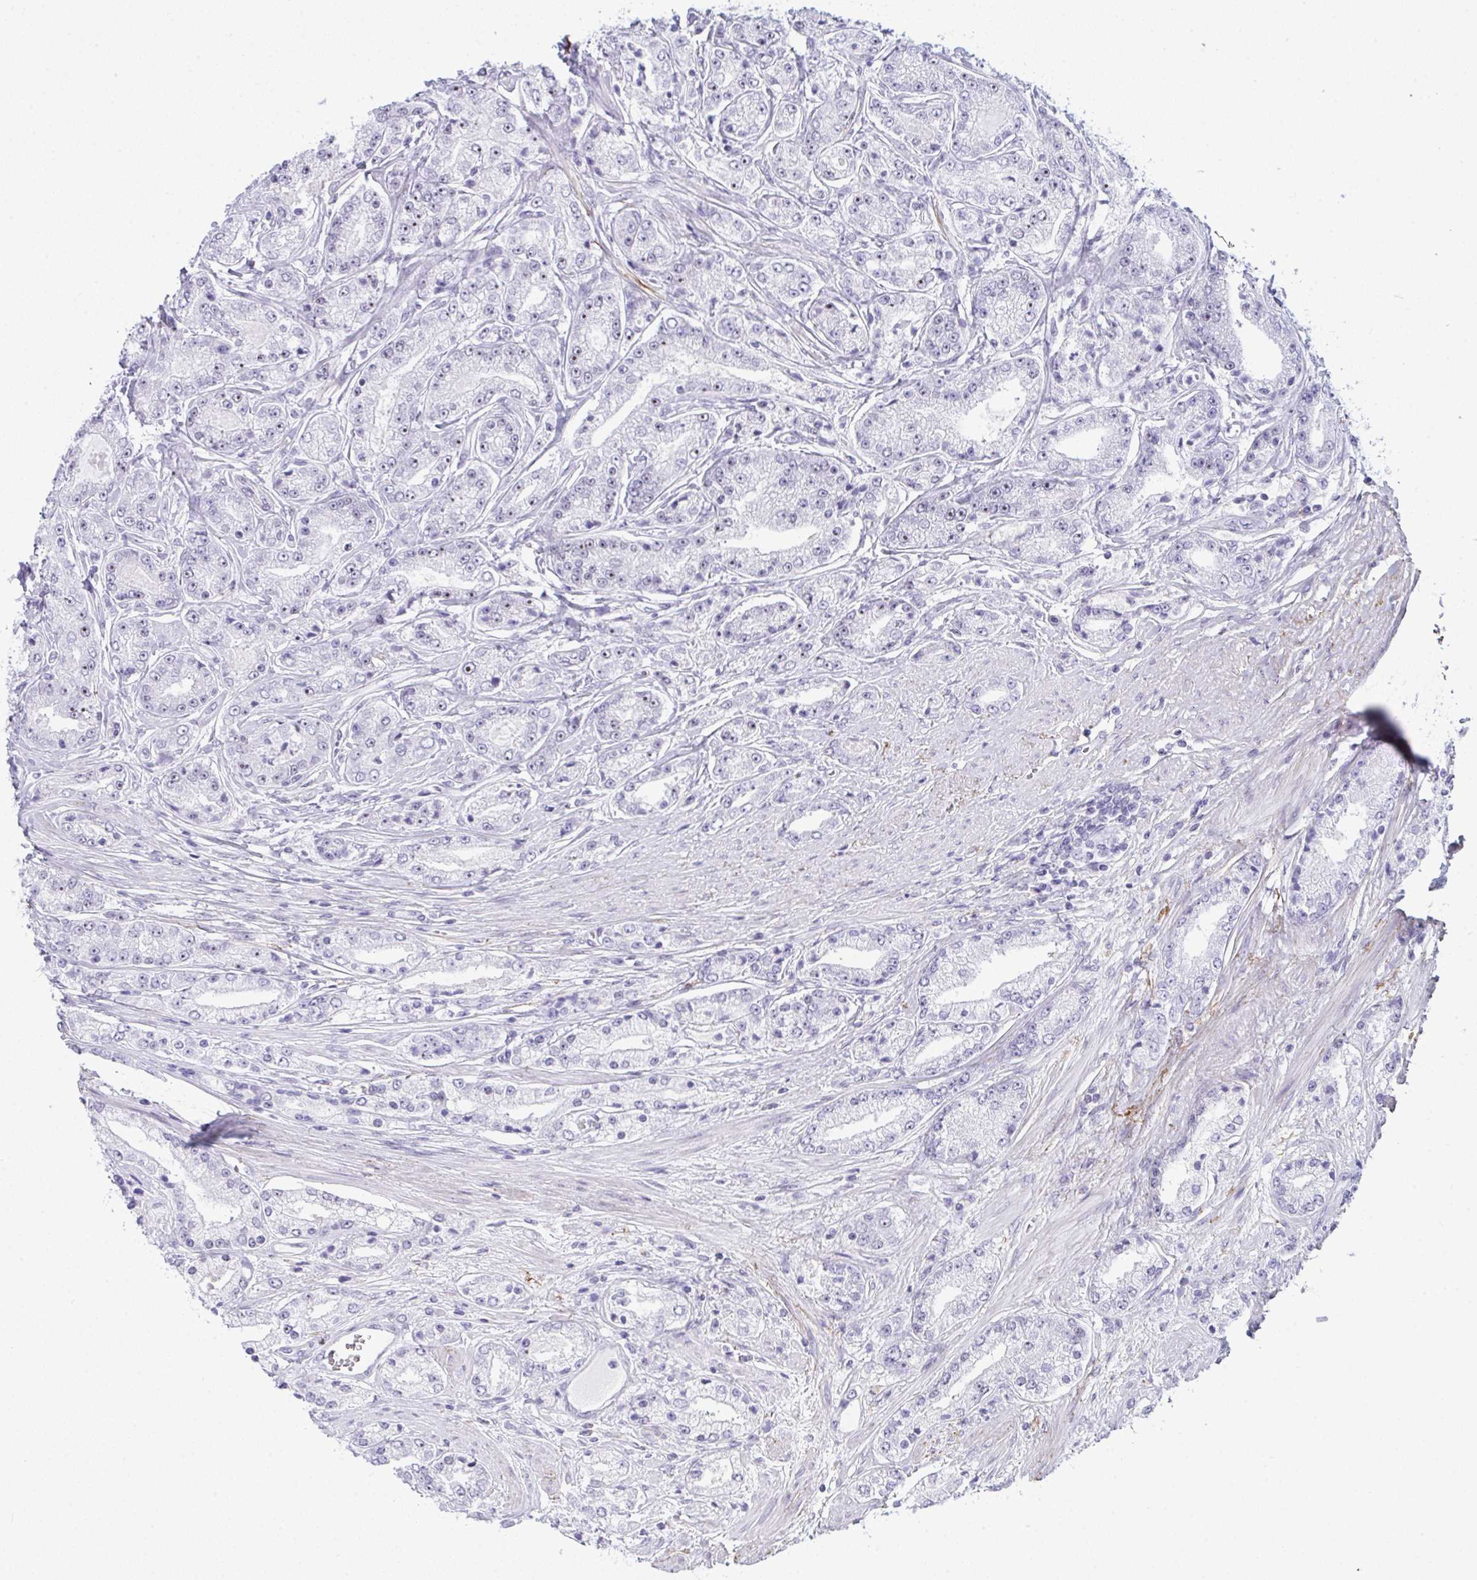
{"staining": {"intensity": "negative", "quantity": "none", "location": "none"}, "tissue": "prostate cancer", "cell_type": "Tumor cells", "image_type": "cancer", "snomed": [{"axis": "morphology", "description": "Adenocarcinoma, High grade"}, {"axis": "topography", "description": "Prostate"}], "caption": "Prostate cancer was stained to show a protein in brown. There is no significant staining in tumor cells. (Brightfield microscopy of DAB (3,3'-diaminobenzidine) immunohistochemistry at high magnification).", "gene": "ELN", "patient": {"sex": "male", "age": 66}}